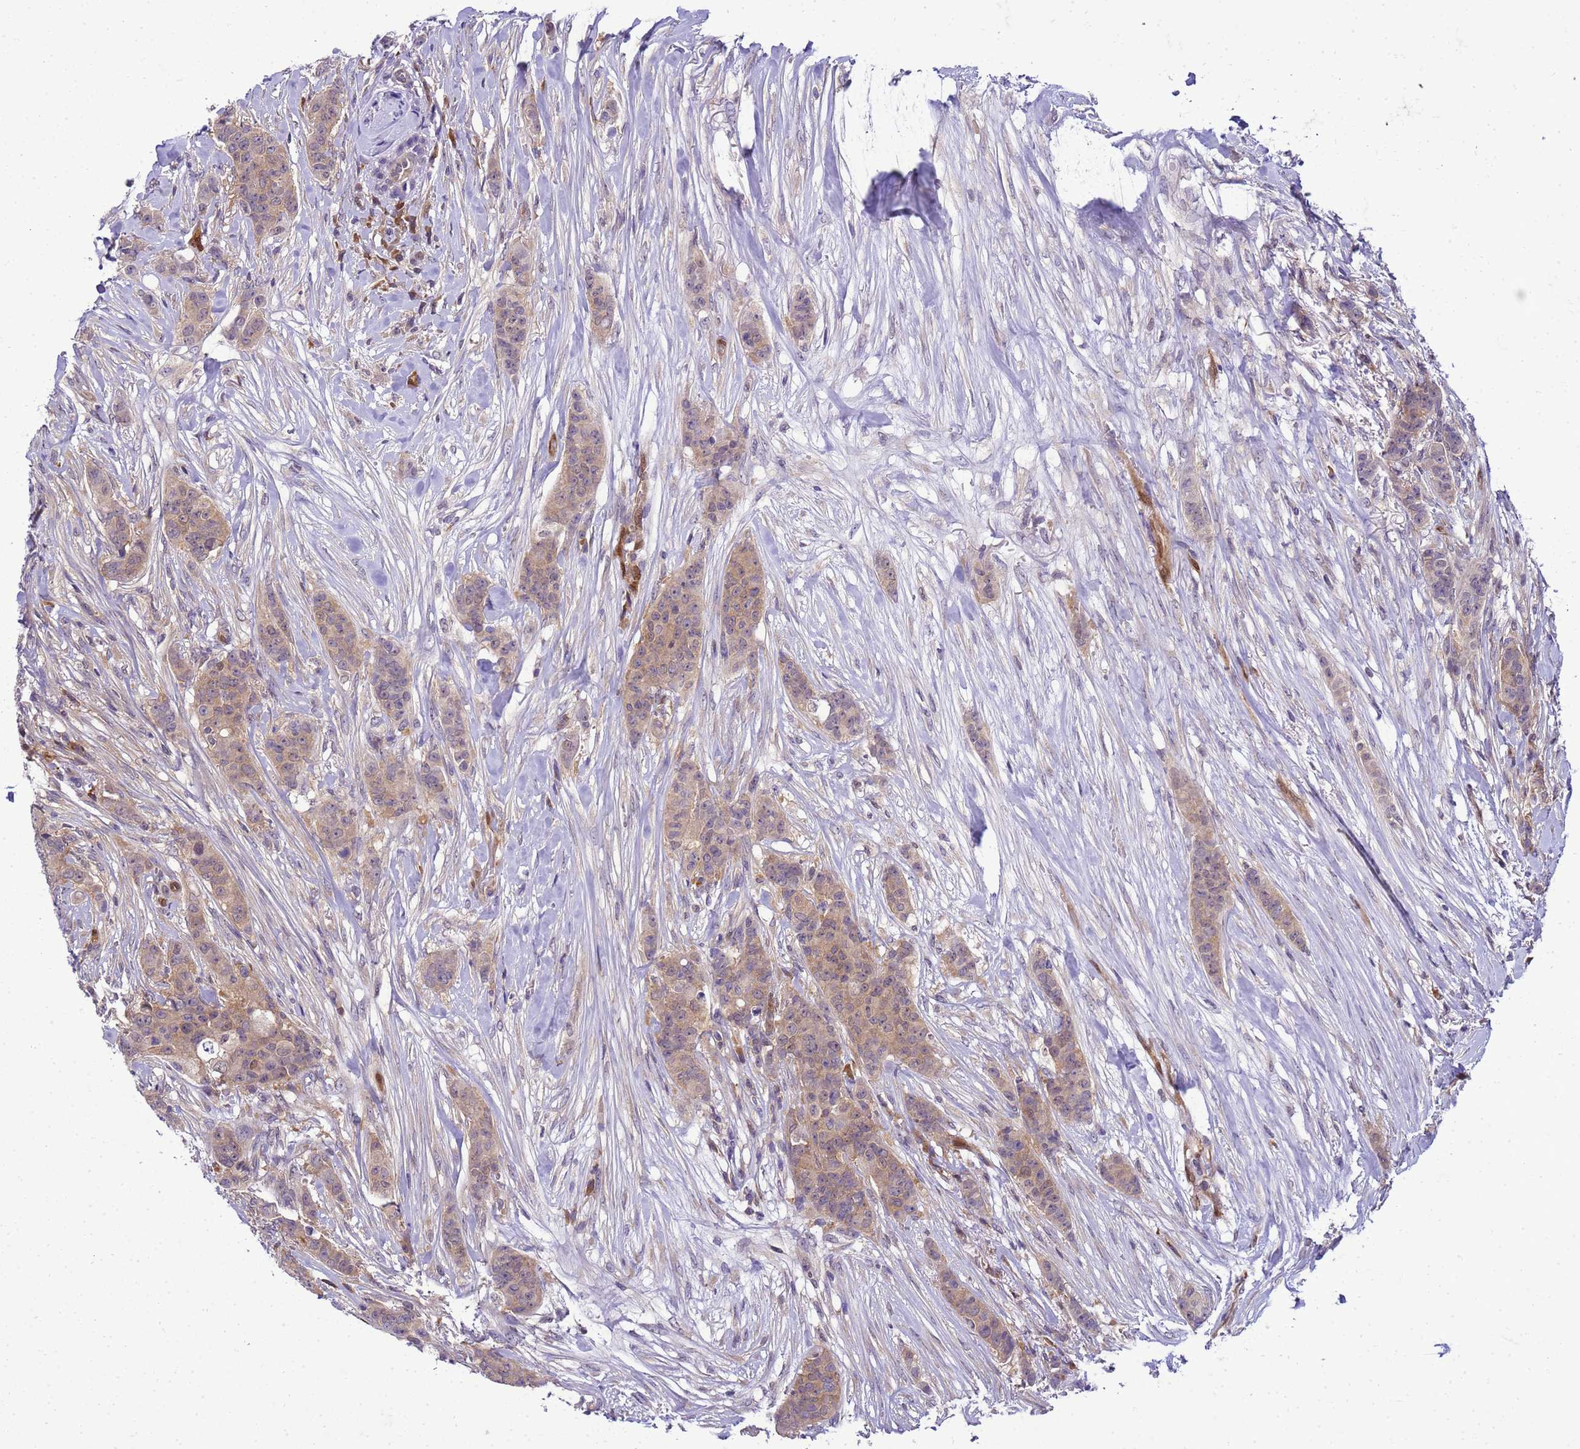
{"staining": {"intensity": "weak", "quantity": ">75%", "location": "cytoplasmic/membranous"}, "tissue": "breast cancer", "cell_type": "Tumor cells", "image_type": "cancer", "snomed": [{"axis": "morphology", "description": "Duct carcinoma"}, {"axis": "topography", "description": "Breast"}], "caption": "Breast cancer stained with DAB immunohistochemistry (IHC) exhibits low levels of weak cytoplasmic/membranous positivity in approximately >75% of tumor cells.", "gene": "DDI2", "patient": {"sex": "female", "age": 40}}